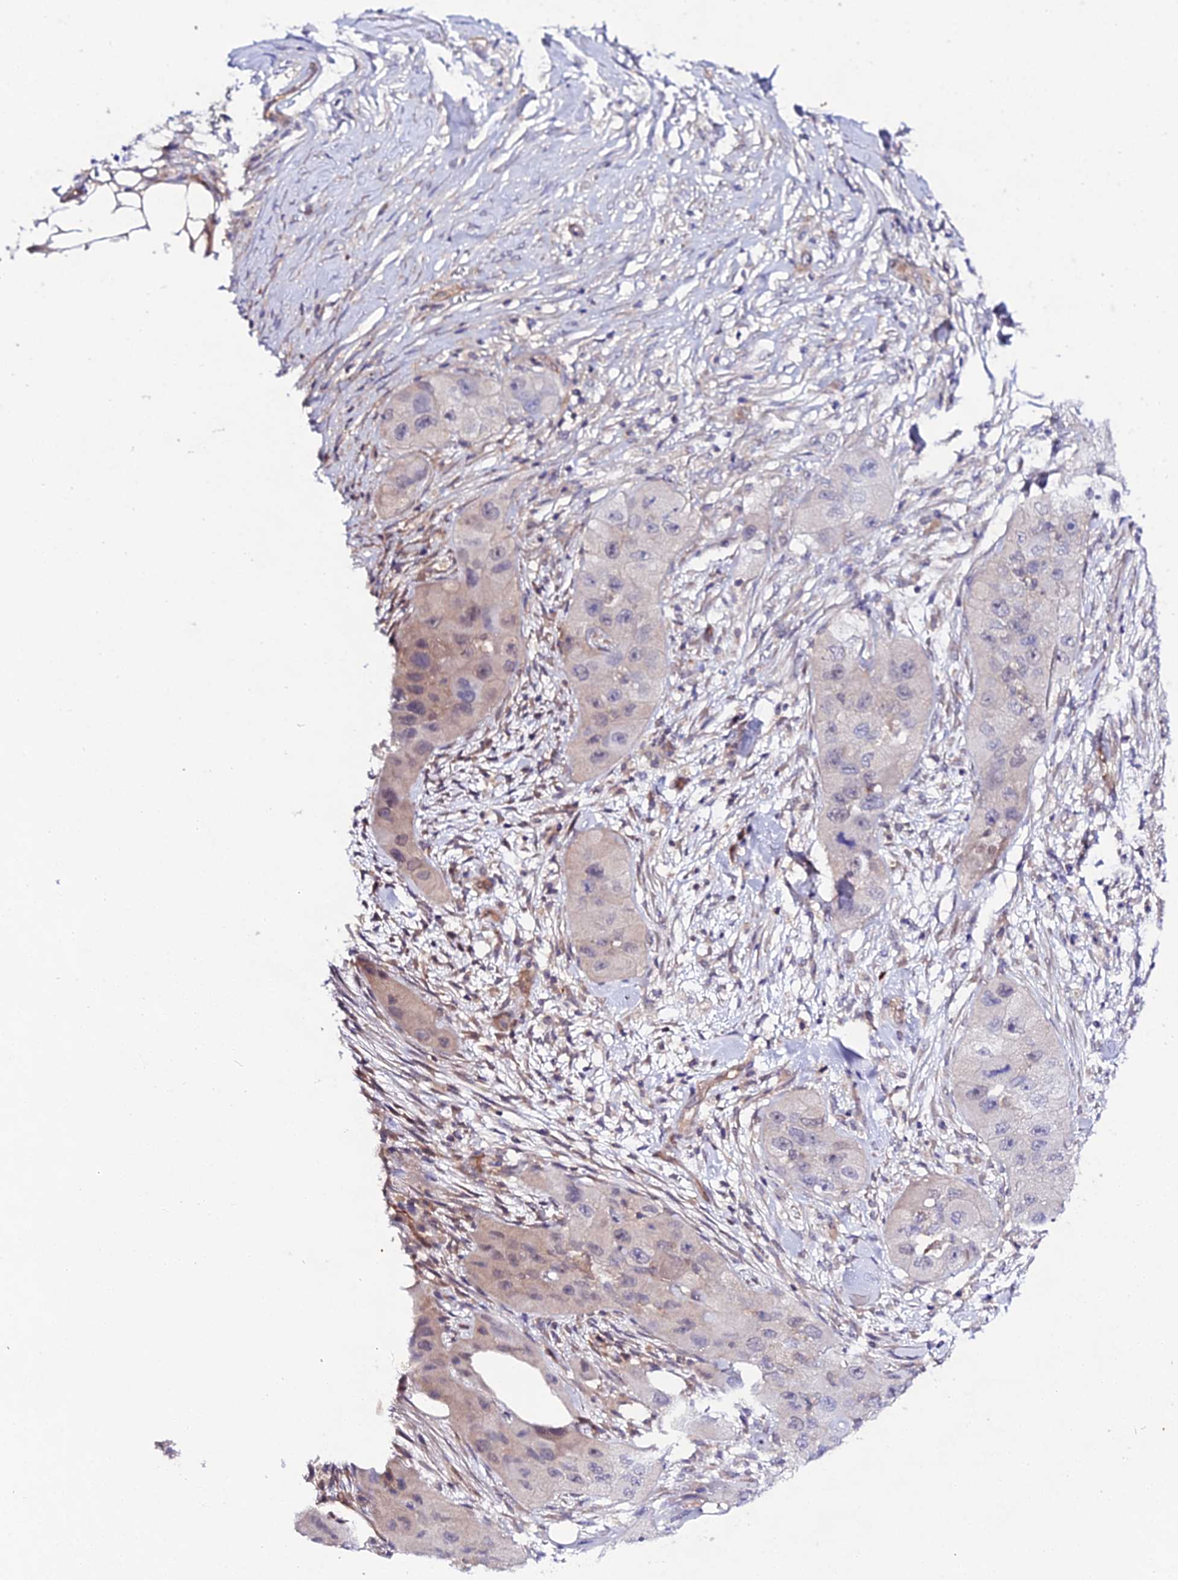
{"staining": {"intensity": "weak", "quantity": "<25%", "location": "cytoplasmic/membranous,nuclear"}, "tissue": "skin cancer", "cell_type": "Tumor cells", "image_type": "cancer", "snomed": [{"axis": "morphology", "description": "Squamous cell carcinoma, NOS"}, {"axis": "topography", "description": "Skin"}, {"axis": "topography", "description": "Subcutis"}], "caption": "A histopathology image of skin cancer stained for a protein demonstrates no brown staining in tumor cells. (DAB immunohistochemistry (IHC), high magnification).", "gene": "PPP2R2C", "patient": {"sex": "male", "age": 73}}